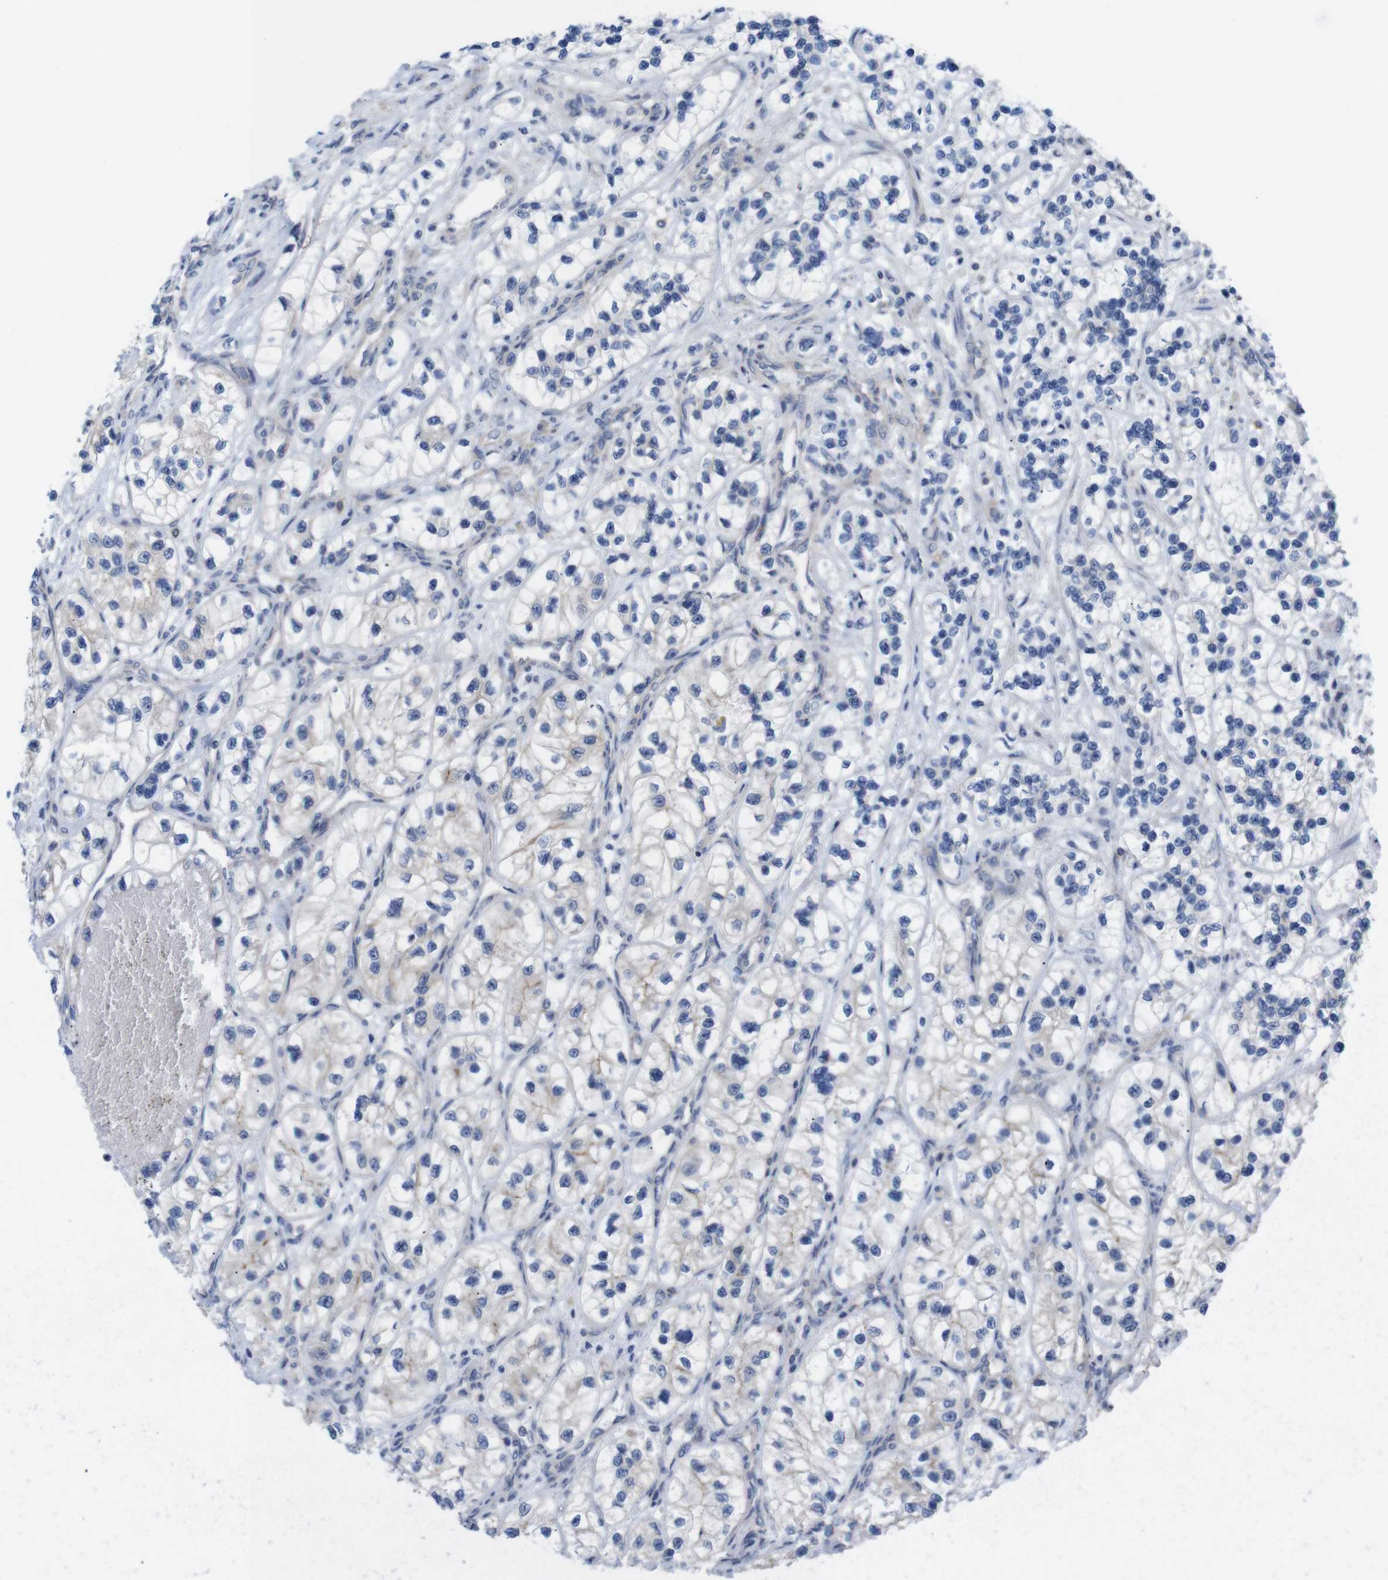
{"staining": {"intensity": "weak", "quantity": "<25%", "location": "cytoplasmic/membranous"}, "tissue": "renal cancer", "cell_type": "Tumor cells", "image_type": "cancer", "snomed": [{"axis": "morphology", "description": "Adenocarcinoma, NOS"}, {"axis": "topography", "description": "Kidney"}], "caption": "High power microscopy histopathology image of an immunohistochemistry histopathology image of renal cancer, revealing no significant staining in tumor cells.", "gene": "USH1C", "patient": {"sex": "female", "age": 57}}